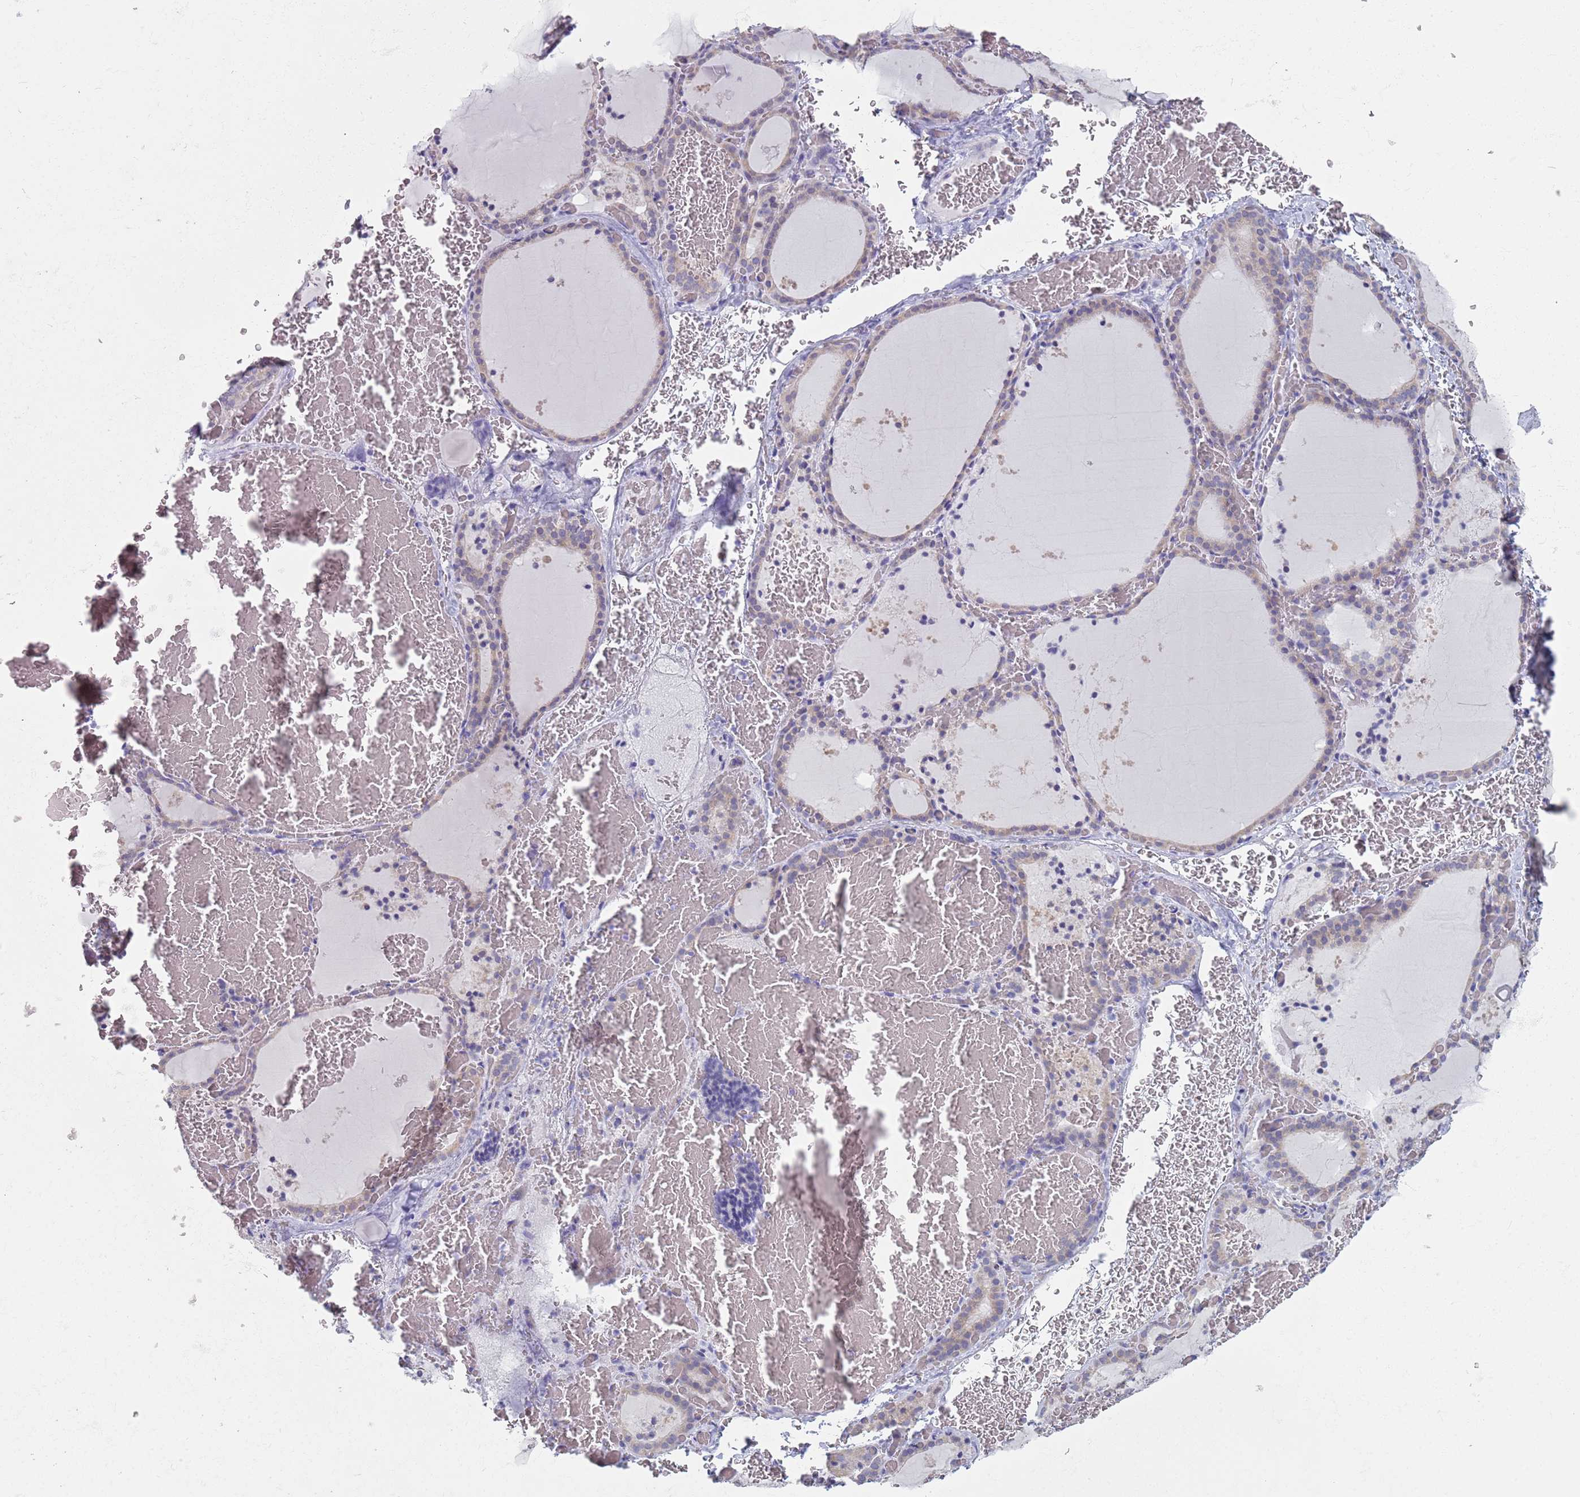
{"staining": {"intensity": "weak", "quantity": "25%-75%", "location": "cytoplasmic/membranous"}, "tissue": "thyroid gland", "cell_type": "Glandular cells", "image_type": "normal", "snomed": [{"axis": "morphology", "description": "Normal tissue, NOS"}, {"axis": "topography", "description": "Thyroid gland"}], "caption": "Immunohistochemical staining of benign human thyroid gland displays low levels of weak cytoplasmic/membranous positivity in approximately 25%-75% of glandular cells.", "gene": "RPL17", "patient": {"sex": "female", "age": 39}}